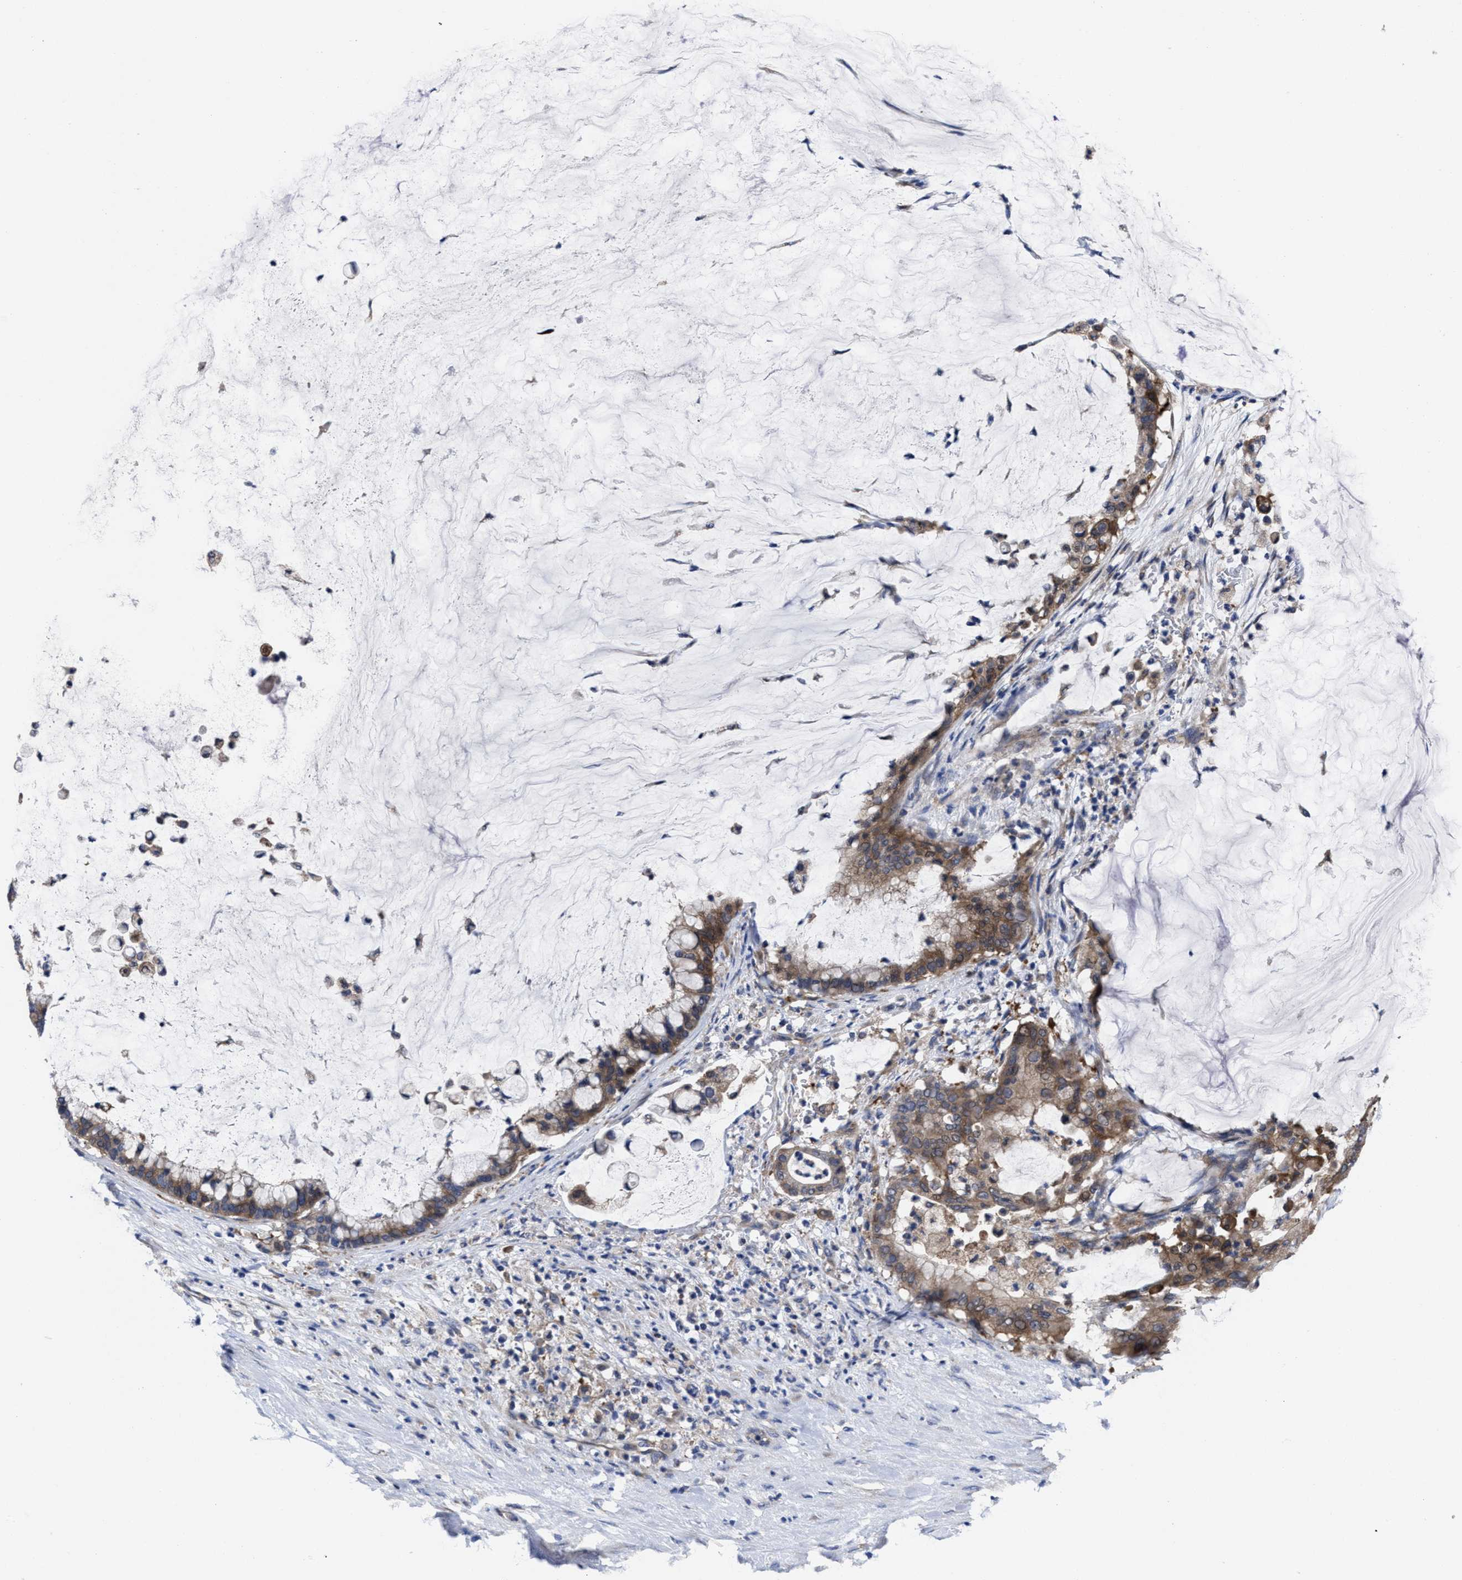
{"staining": {"intensity": "moderate", "quantity": ">75%", "location": "cytoplasmic/membranous"}, "tissue": "pancreatic cancer", "cell_type": "Tumor cells", "image_type": "cancer", "snomed": [{"axis": "morphology", "description": "Adenocarcinoma, NOS"}, {"axis": "topography", "description": "Pancreas"}], "caption": "This is a histology image of IHC staining of adenocarcinoma (pancreatic), which shows moderate staining in the cytoplasmic/membranous of tumor cells.", "gene": "TXNDC17", "patient": {"sex": "male", "age": 41}}